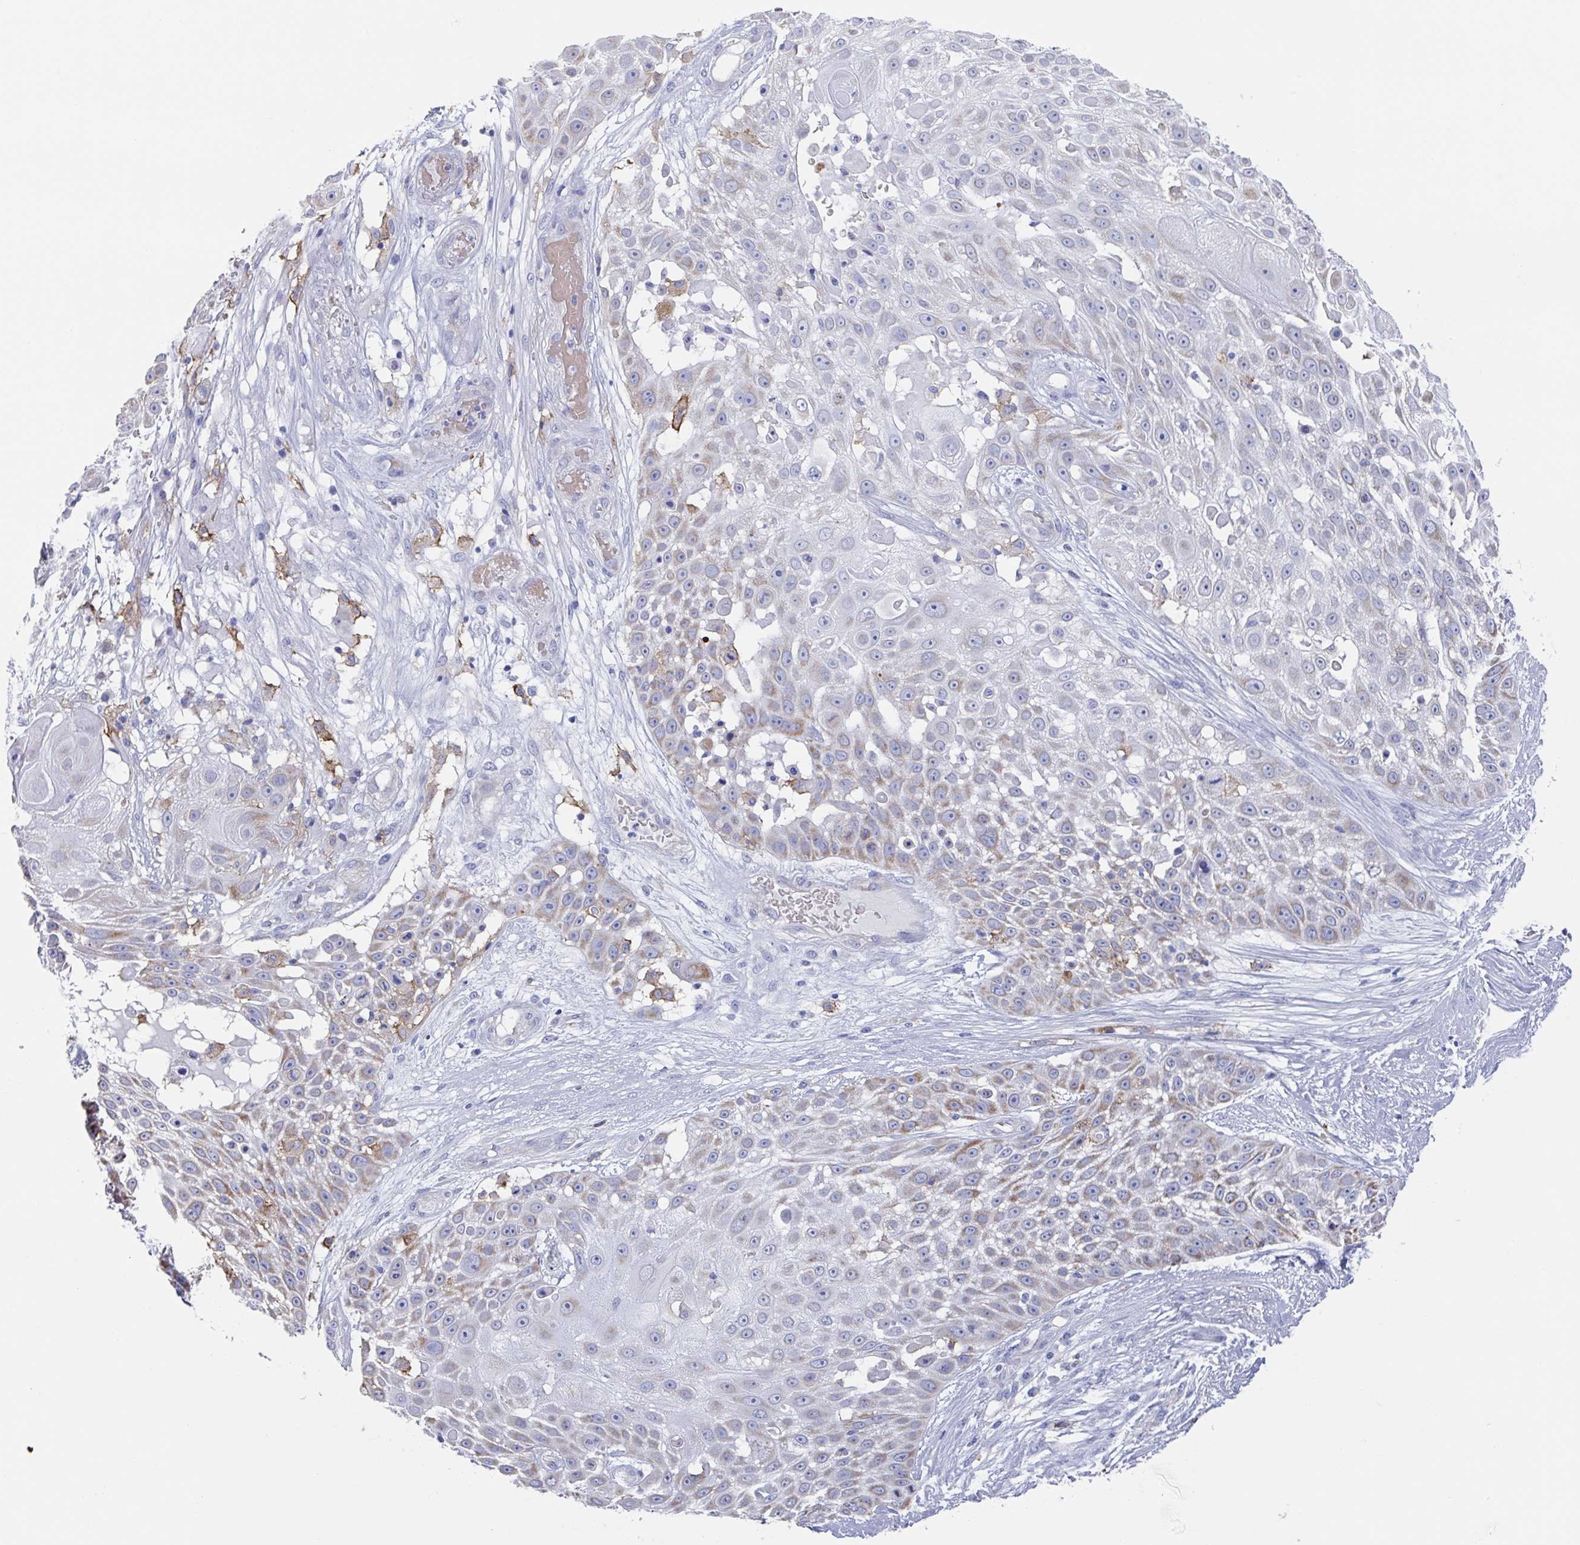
{"staining": {"intensity": "moderate", "quantity": "25%-75%", "location": "cytoplasmic/membranous"}, "tissue": "skin cancer", "cell_type": "Tumor cells", "image_type": "cancer", "snomed": [{"axis": "morphology", "description": "Squamous cell carcinoma, NOS"}, {"axis": "topography", "description": "Skin"}], "caption": "Brown immunohistochemical staining in human skin cancer (squamous cell carcinoma) demonstrates moderate cytoplasmic/membranous expression in about 25%-75% of tumor cells.", "gene": "FCGR3A", "patient": {"sex": "female", "age": 86}}